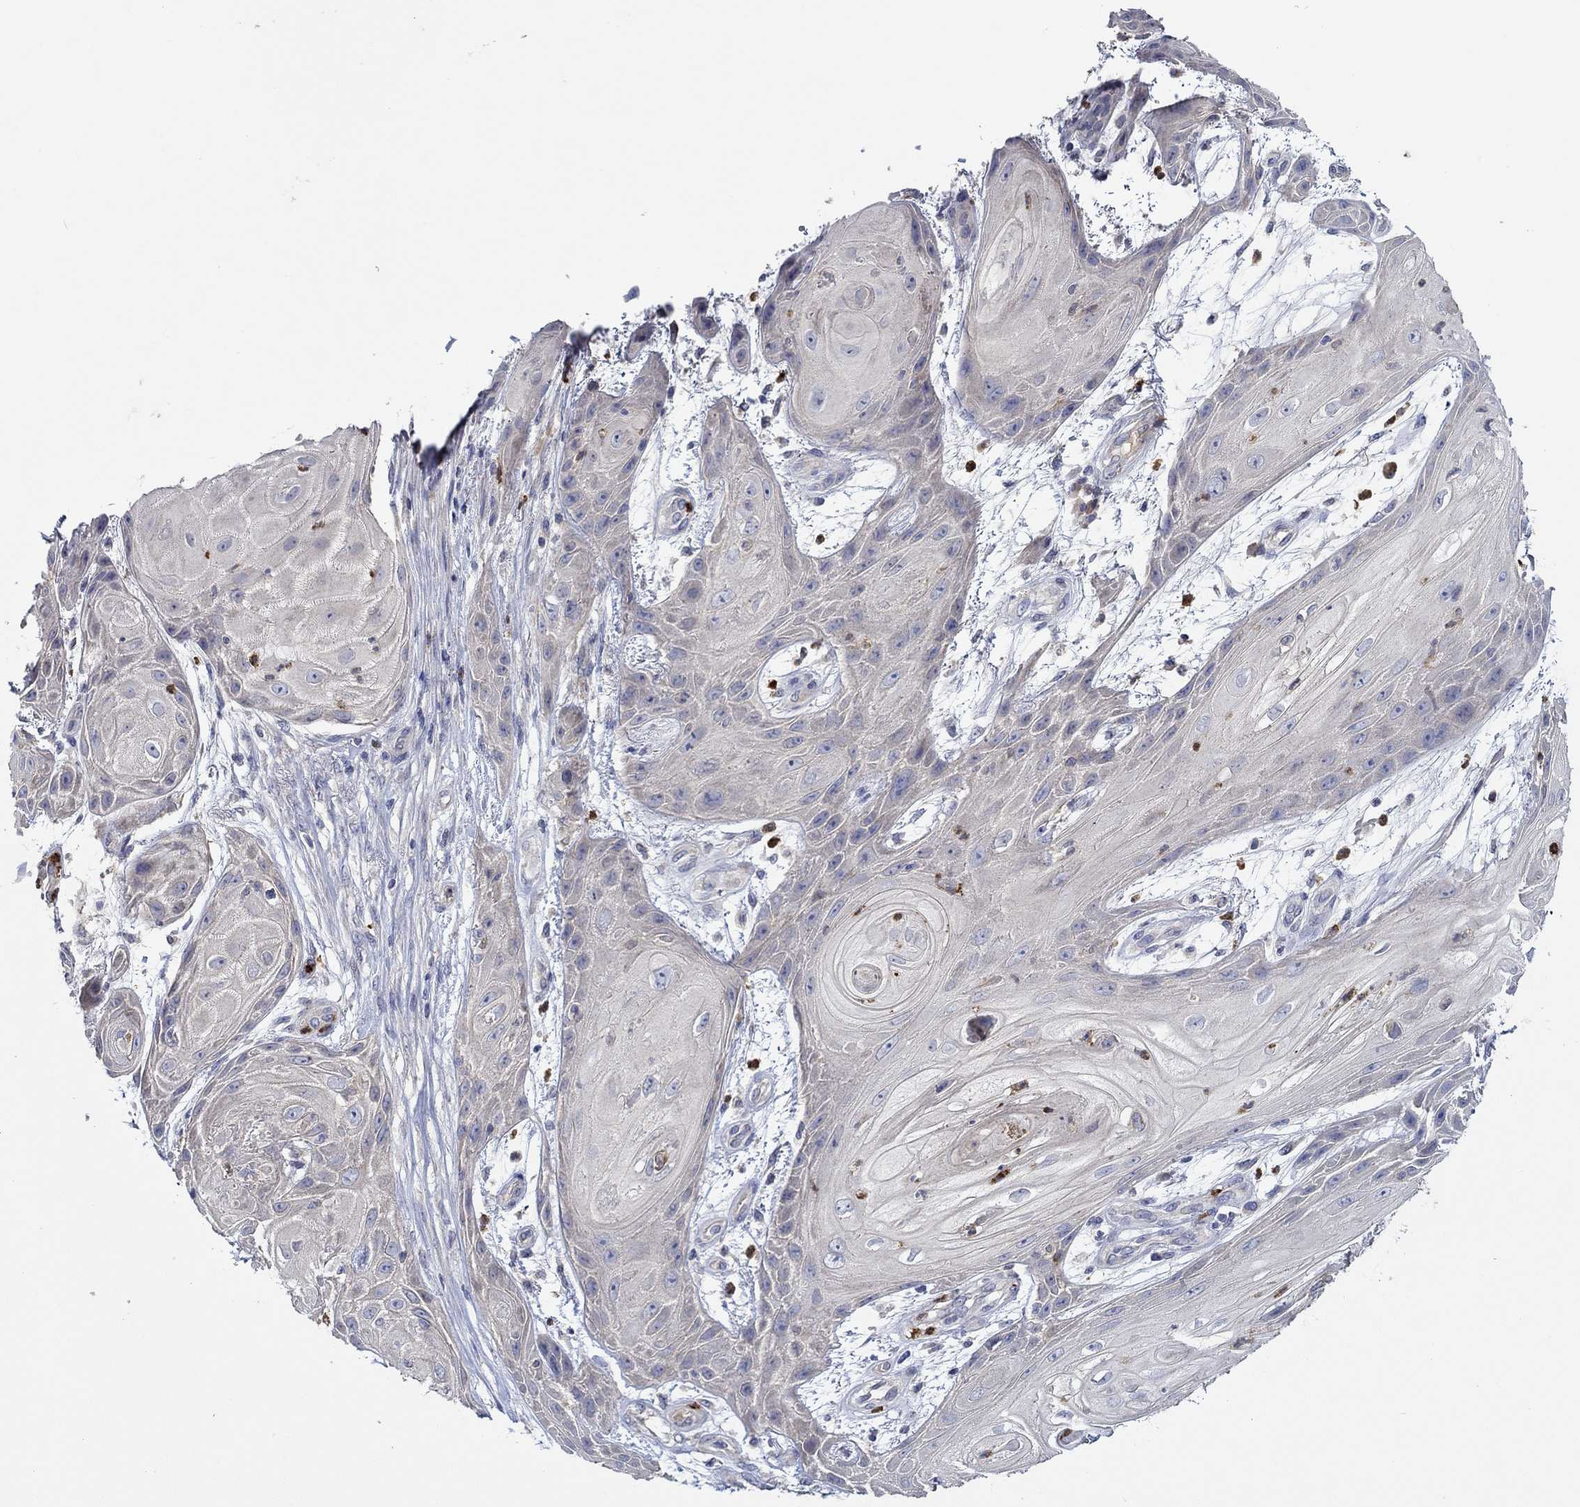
{"staining": {"intensity": "negative", "quantity": "none", "location": "none"}, "tissue": "skin cancer", "cell_type": "Tumor cells", "image_type": "cancer", "snomed": [{"axis": "morphology", "description": "Squamous cell carcinoma, NOS"}, {"axis": "topography", "description": "Skin"}], "caption": "DAB (3,3'-diaminobenzidine) immunohistochemical staining of human skin cancer (squamous cell carcinoma) exhibits no significant expression in tumor cells.", "gene": "CHIT1", "patient": {"sex": "male", "age": 62}}